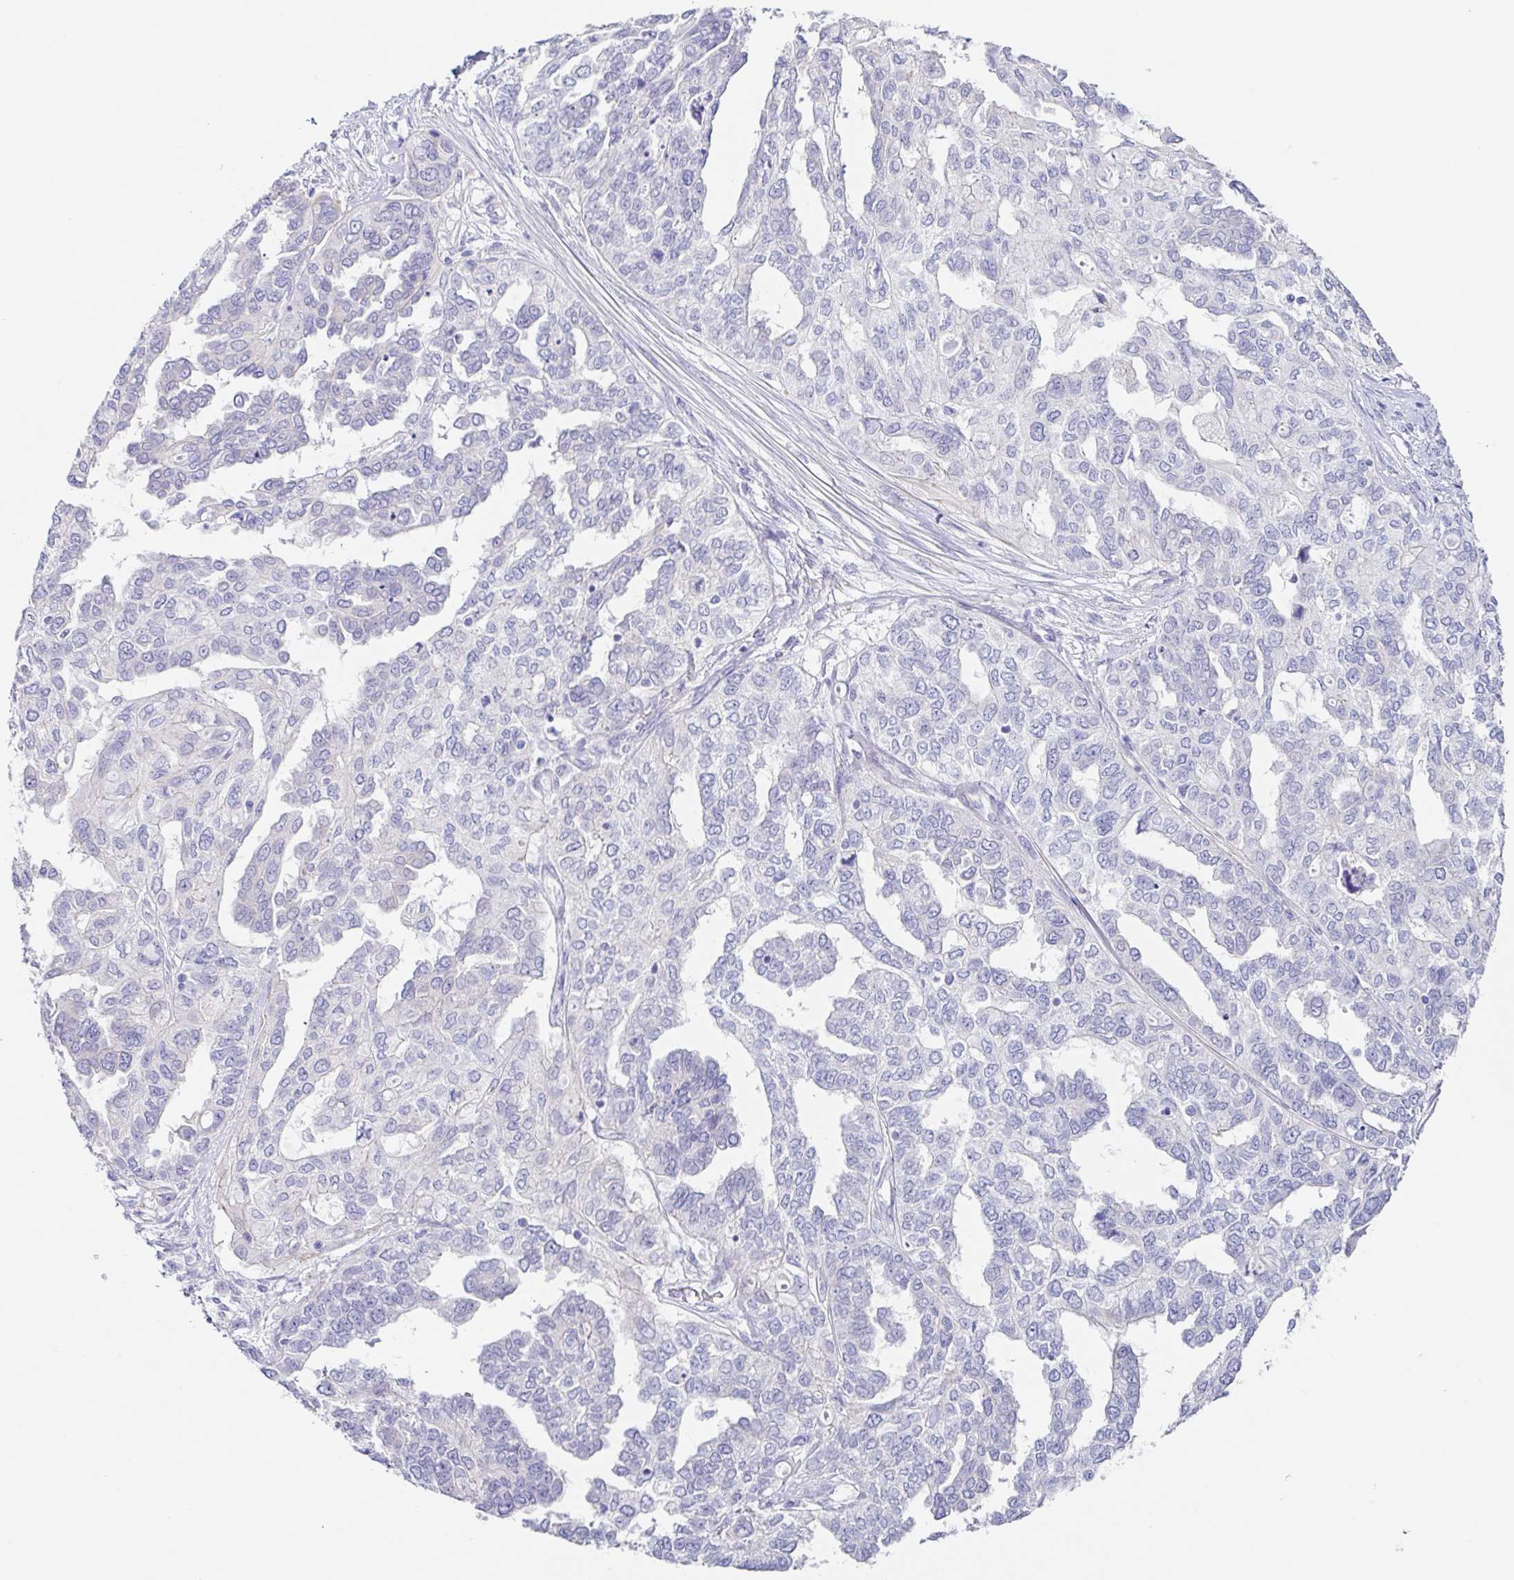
{"staining": {"intensity": "negative", "quantity": "none", "location": "none"}, "tissue": "ovarian cancer", "cell_type": "Tumor cells", "image_type": "cancer", "snomed": [{"axis": "morphology", "description": "Cystadenocarcinoma, serous, NOS"}, {"axis": "topography", "description": "Ovary"}], "caption": "Immunohistochemistry (IHC) micrograph of neoplastic tissue: serous cystadenocarcinoma (ovarian) stained with DAB displays no significant protein staining in tumor cells.", "gene": "DCAF17", "patient": {"sex": "female", "age": 53}}